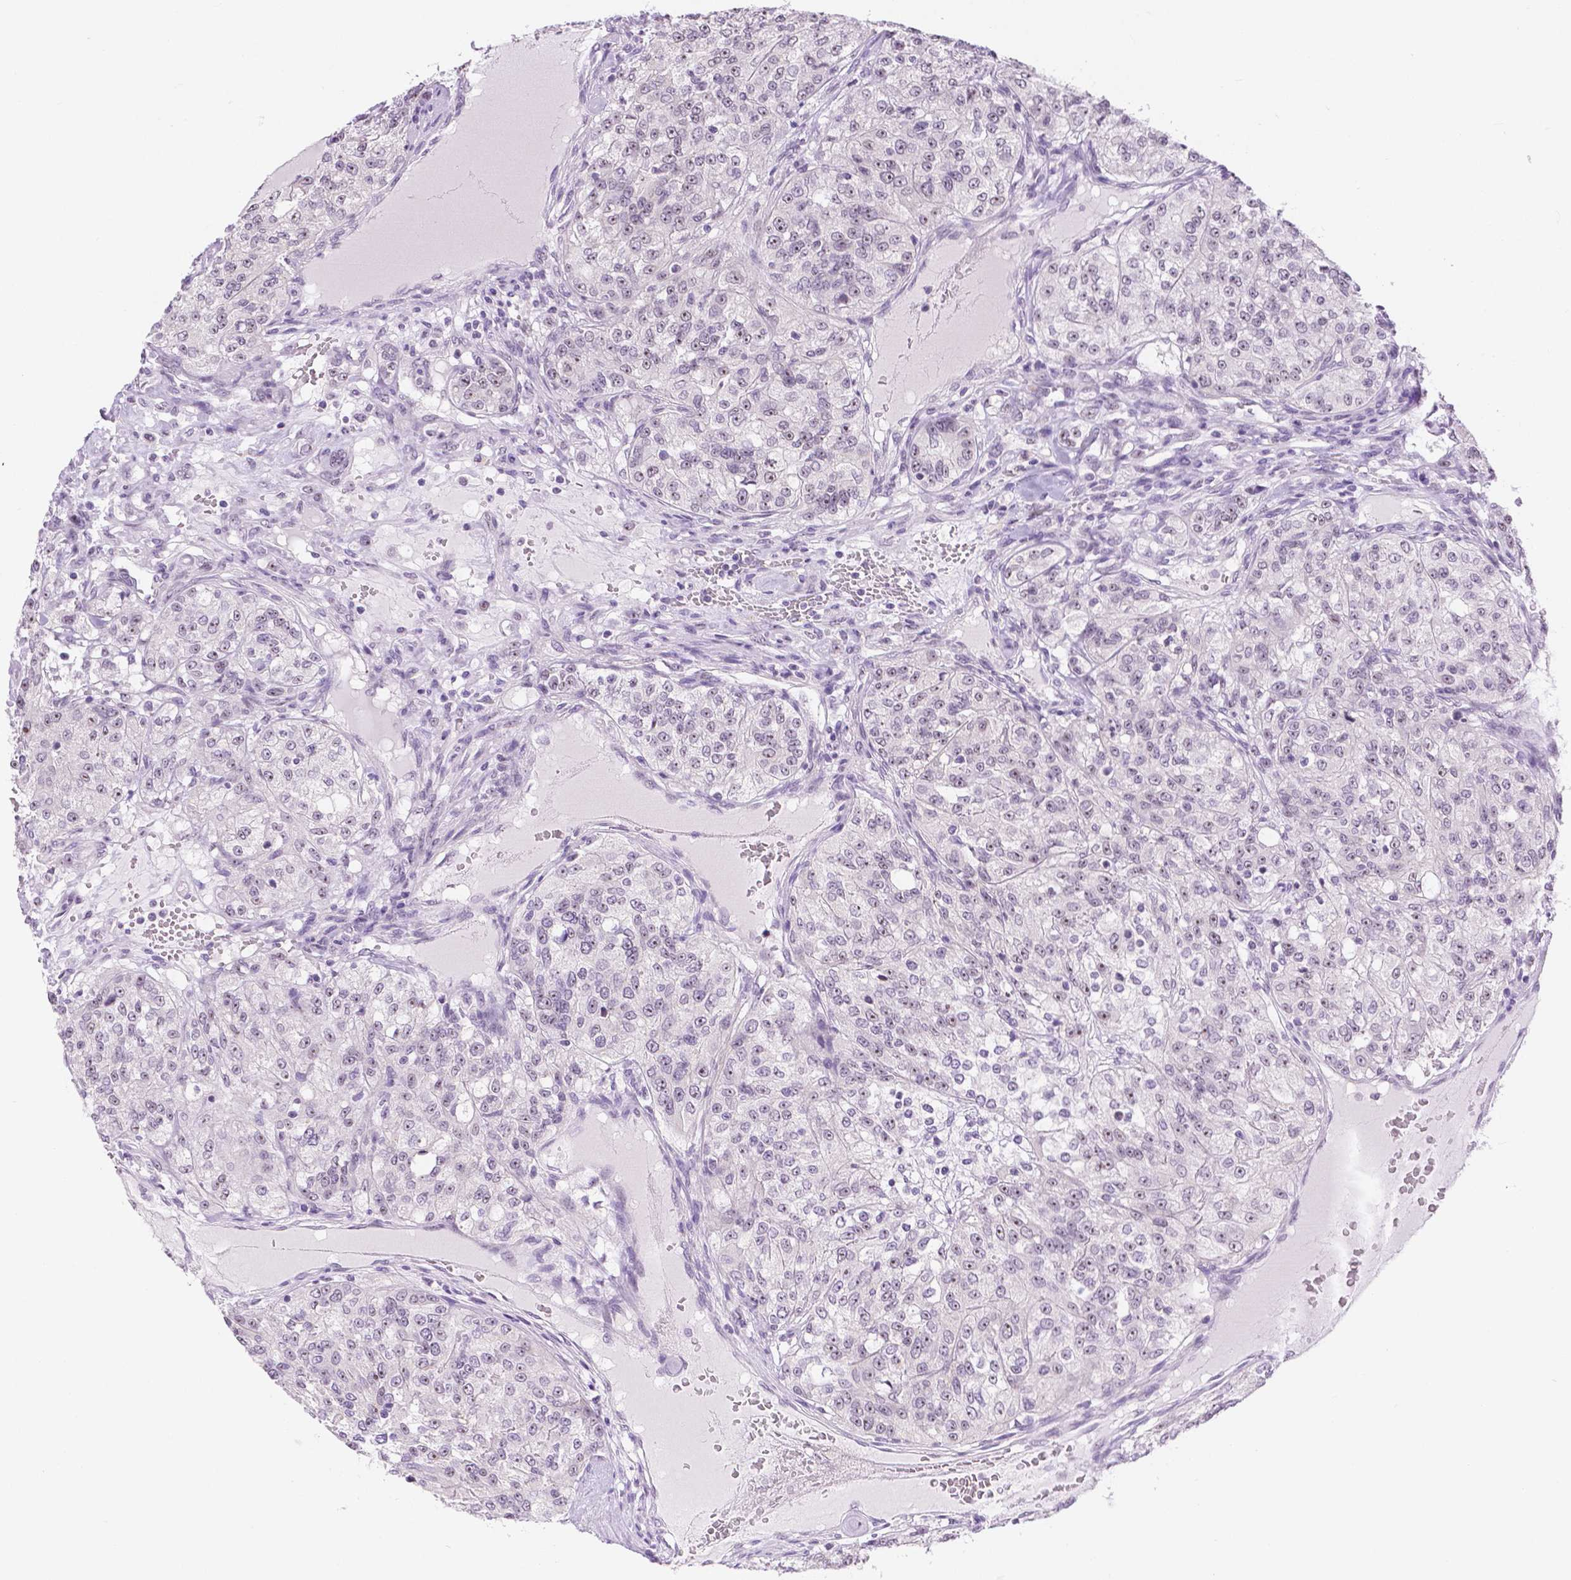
{"staining": {"intensity": "weak", "quantity": "<25%", "location": "nuclear"}, "tissue": "renal cancer", "cell_type": "Tumor cells", "image_type": "cancer", "snomed": [{"axis": "morphology", "description": "Adenocarcinoma, NOS"}, {"axis": "topography", "description": "Kidney"}], "caption": "IHC micrograph of neoplastic tissue: renal cancer (adenocarcinoma) stained with DAB (3,3'-diaminobenzidine) demonstrates no significant protein expression in tumor cells.", "gene": "NHP2", "patient": {"sex": "female", "age": 63}}